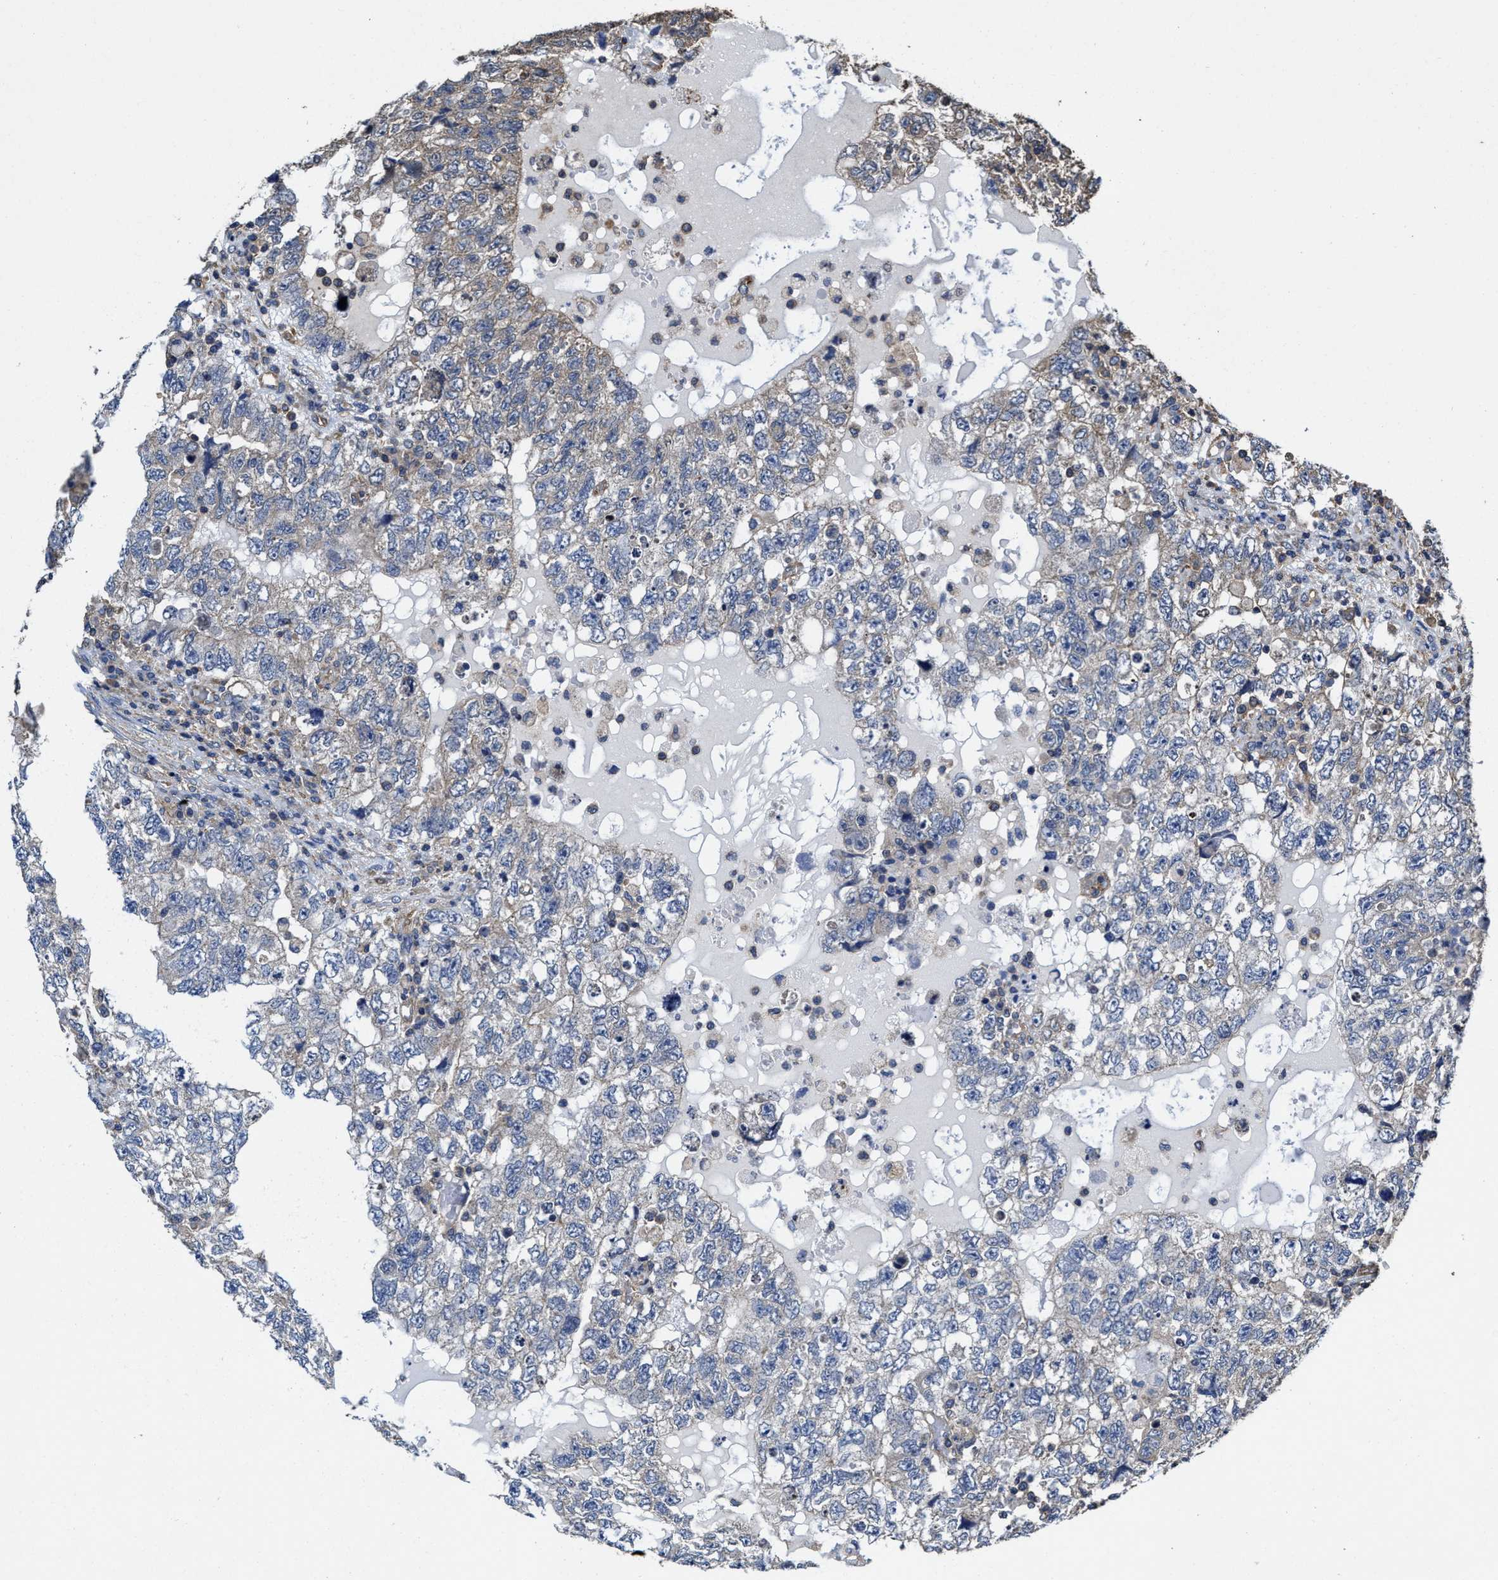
{"staining": {"intensity": "moderate", "quantity": "<25%", "location": "cytoplasmic/membranous"}, "tissue": "testis cancer", "cell_type": "Tumor cells", "image_type": "cancer", "snomed": [{"axis": "morphology", "description": "Carcinoma, Embryonal, NOS"}, {"axis": "topography", "description": "Testis"}], "caption": "Embryonal carcinoma (testis) stained for a protein shows moderate cytoplasmic/membranous positivity in tumor cells. Nuclei are stained in blue.", "gene": "SFXN4", "patient": {"sex": "male", "age": 36}}